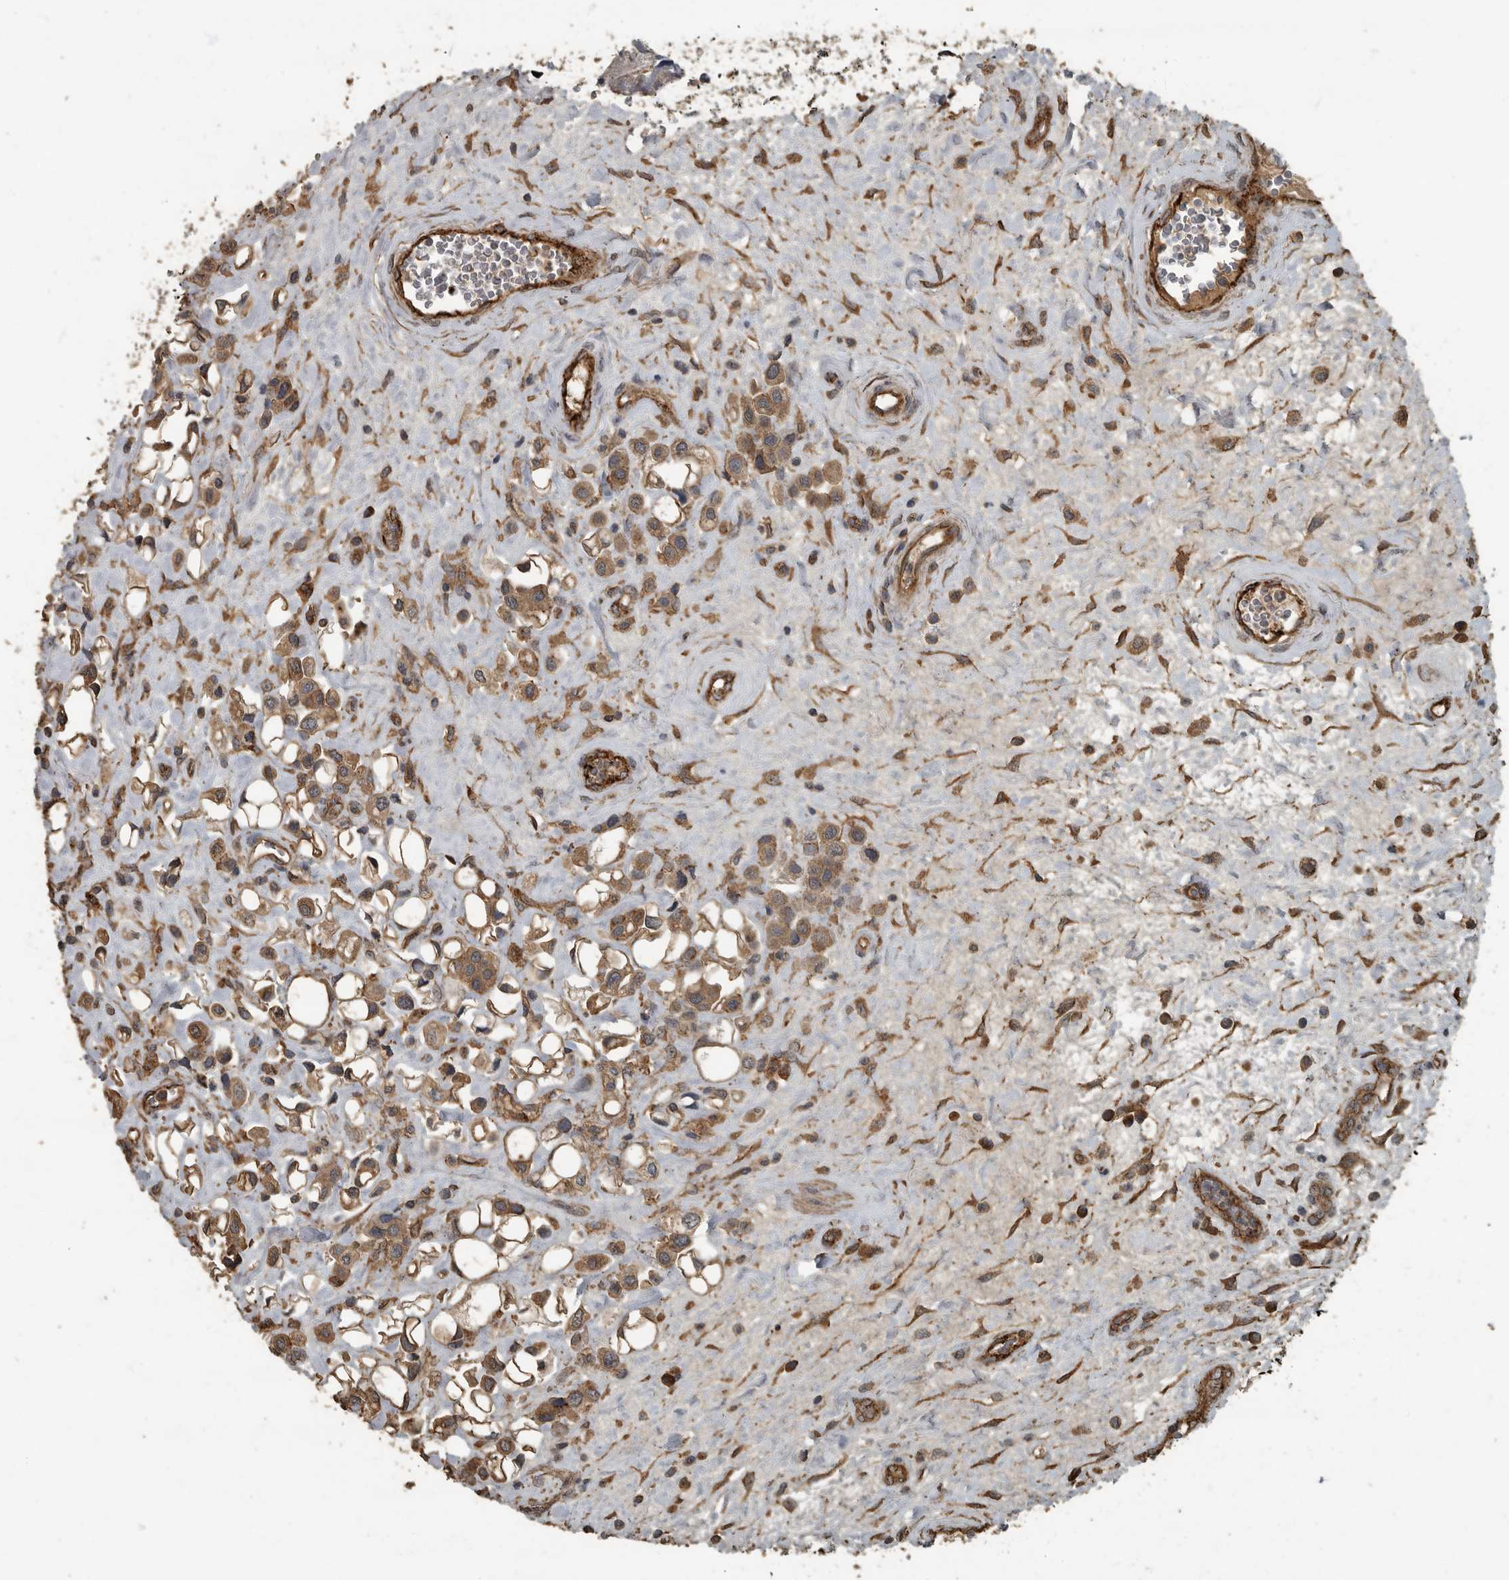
{"staining": {"intensity": "moderate", "quantity": ">75%", "location": "cytoplasmic/membranous"}, "tissue": "urothelial cancer", "cell_type": "Tumor cells", "image_type": "cancer", "snomed": [{"axis": "morphology", "description": "Urothelial carcinoma, High grade"}, {"axis": "topography", "description": "Urinary bladder"}], "caption": "Immunohistochemistry (IHC) of human urothelial cancer demonstrates medium levels of moderate cytoplasmic/membranous staining in approximately >75% of tumor cells. (Stains: DAB (3,3'-diaminobenzidine) in brown, nuclei in blue, Microscopy: brightfield microscopy at high magnification).", "gene": "IL15RA", "patient": {"sex": "male", "age": 50}}